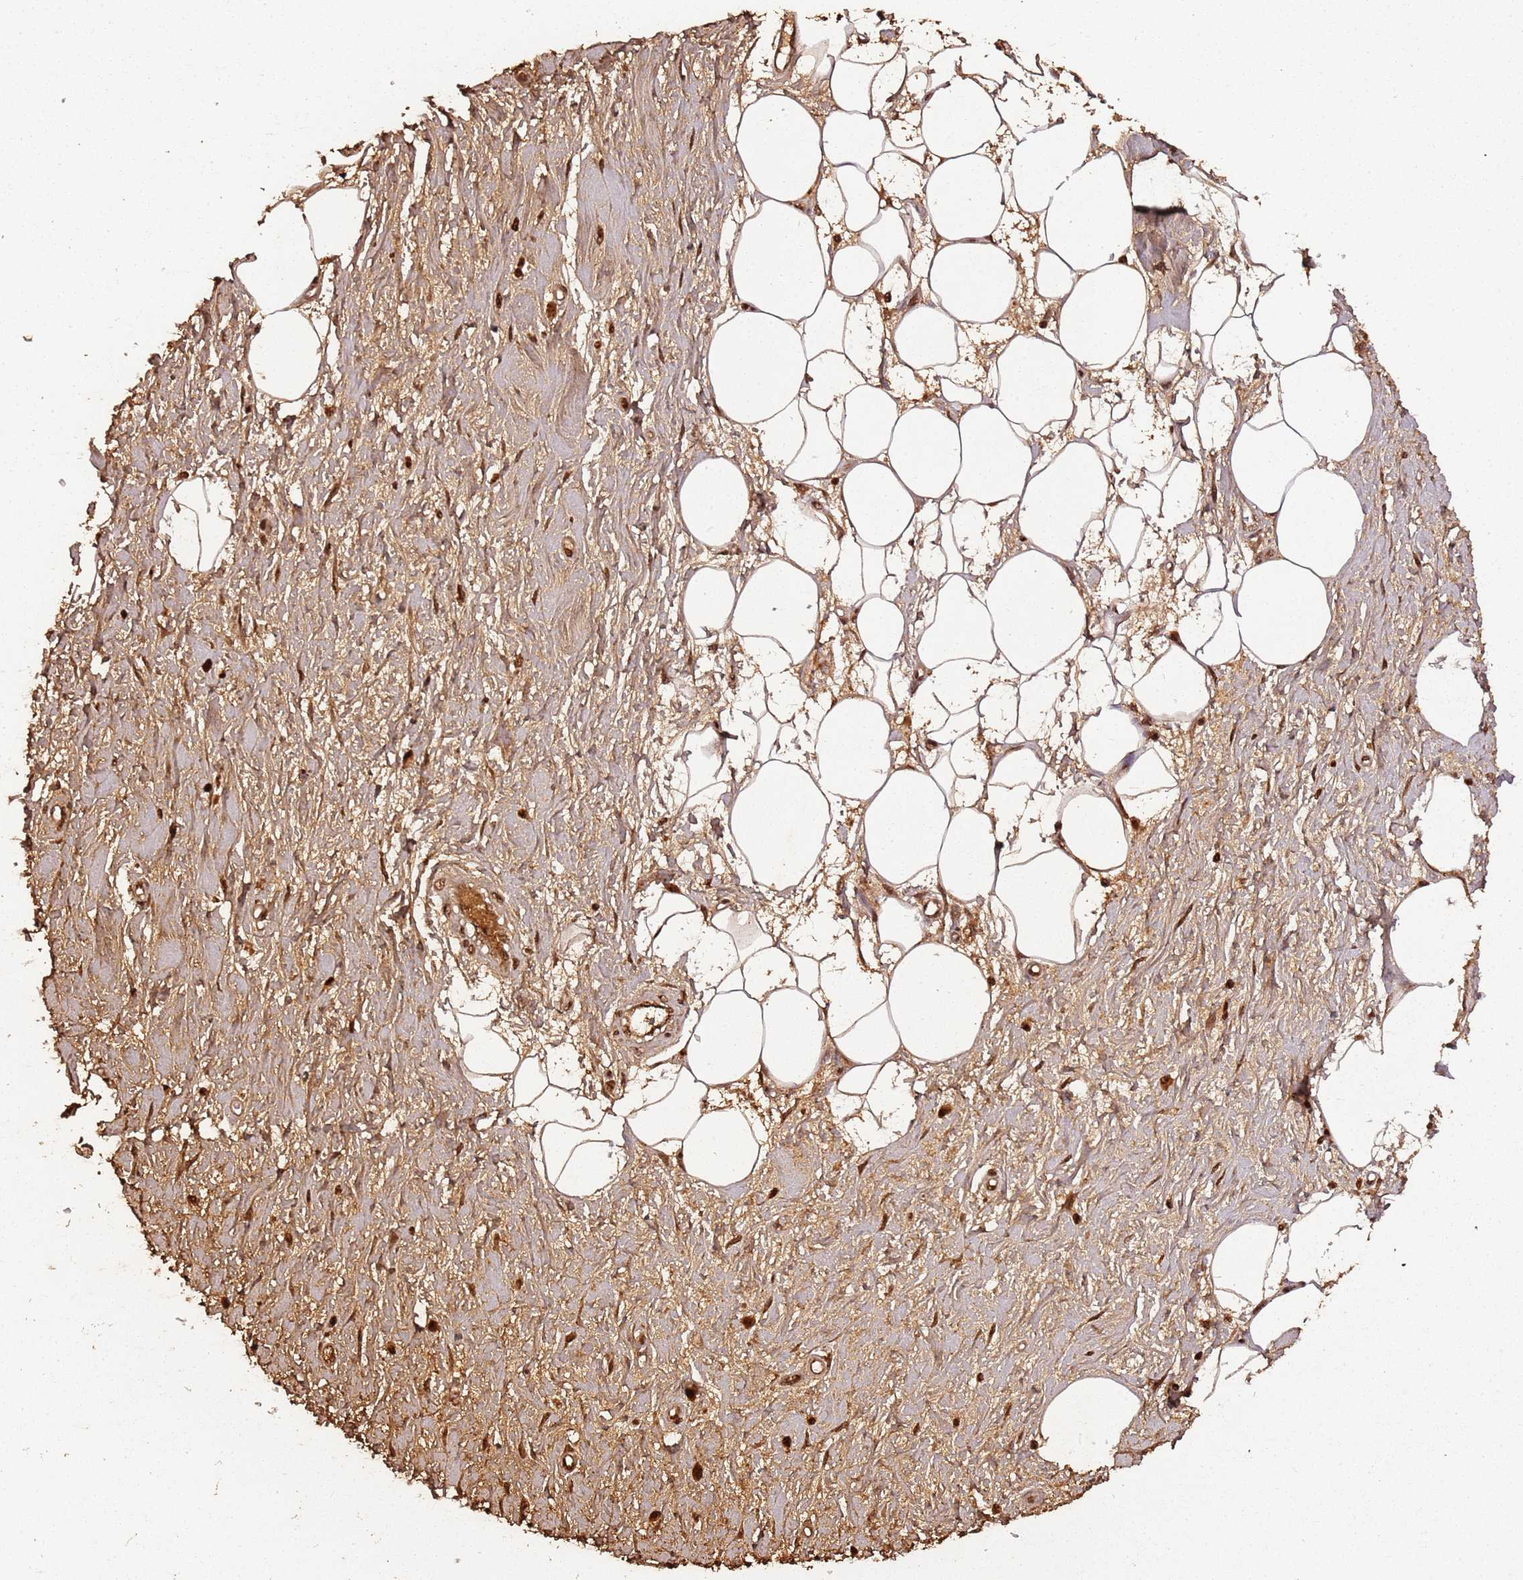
{"staining": {"intensity": "moderate", "quantity": ">75%", "location": "cytoplasmic/membranous,nuclear"}, "tissue": "adipose tissue", "cell_type": "Adipocytes", "image_type": "normal", "snomed": [{"axis": "morphology", "description": "Normal tissue, NOS"}, {"axis": "morphology", "description": "Adenocarcinoma, NOS"}, {"axis": "topography", "description": "Pancreas"}, {"axis": "topography", "description": "Peripheral nerve tissue"}], "caption": "High-magnification brightfield microscopy of normal adipose tissue stained with DAB (brown) and counterstained with hematoxylin (blue). adipocytes exhibit moderate cytoplasmic/membranous,nuclear expression is seen in about>75% of cells. Using DAB (3,3'-diaminobenzidine) (brown) and hematoxylin (blue) stains, captured at high magnification using brightfield microscopy.", "gene": "COL1A2", "patient": {"sex": "male", "age": 59}}